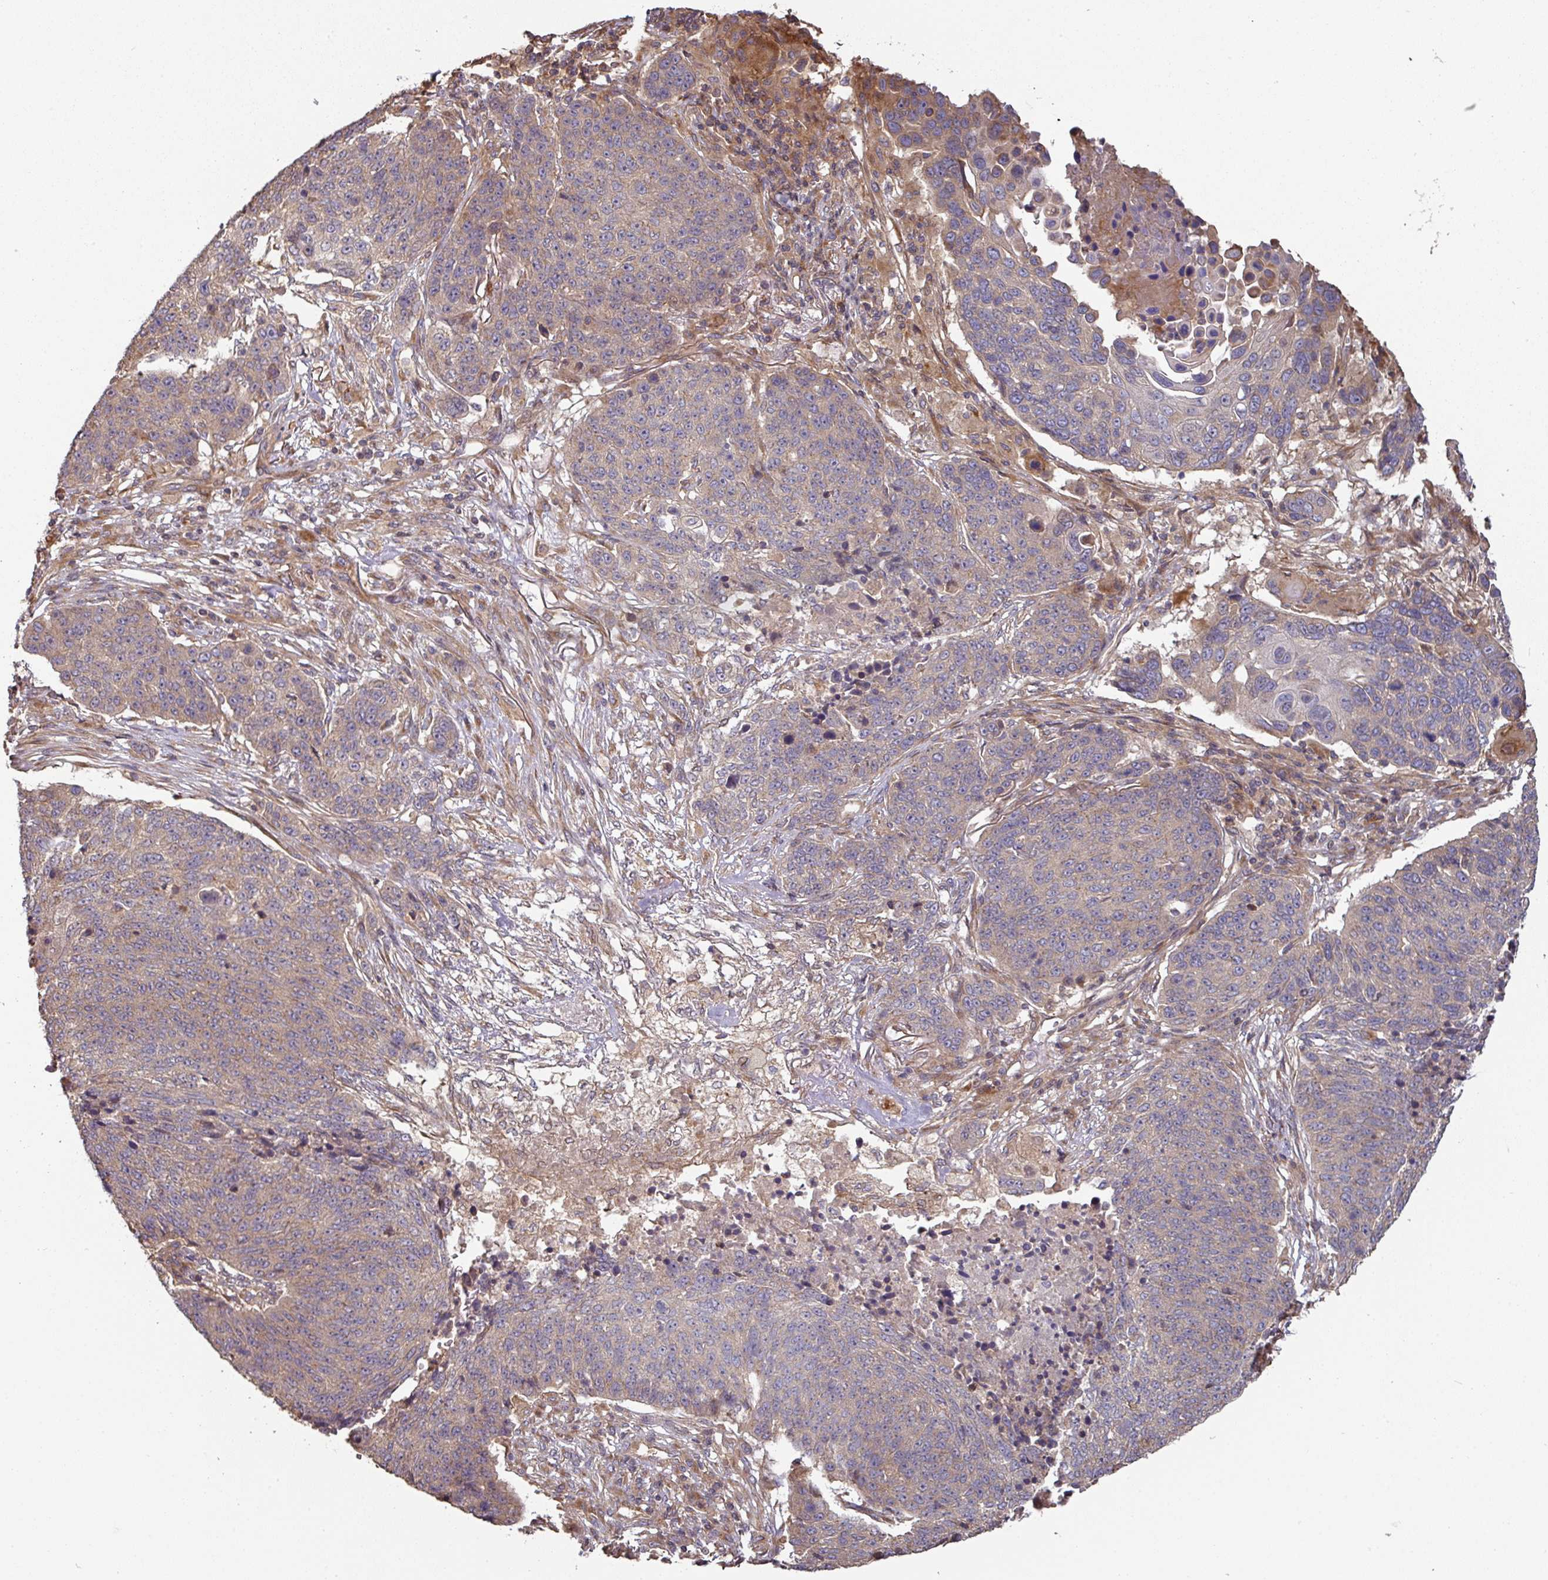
{"staining": {"intensity": "weak", "quantity": "<25%", "location": "cytoplasmic/membranous"}, "tissue": "lung cancer", "cell_type": "Tumor cells", "image_type": "cancer", "snomed": [{"axis": "morphology", "description": "Normal tissue, NOS"}, {"axis": "morphology", "description": "Squamous cell carcinoma, NOS"}, {"axis": "topography", "description": "Lymph node"}, {"axis": "topography", "description": "Lung"}], "caption": "A histopathology image of human lung cancer (squamous cell carcinoma) is negative for staining in tumor cells.", "gene": "SIK1", "patient": {"sex": "male", "age": 66}}